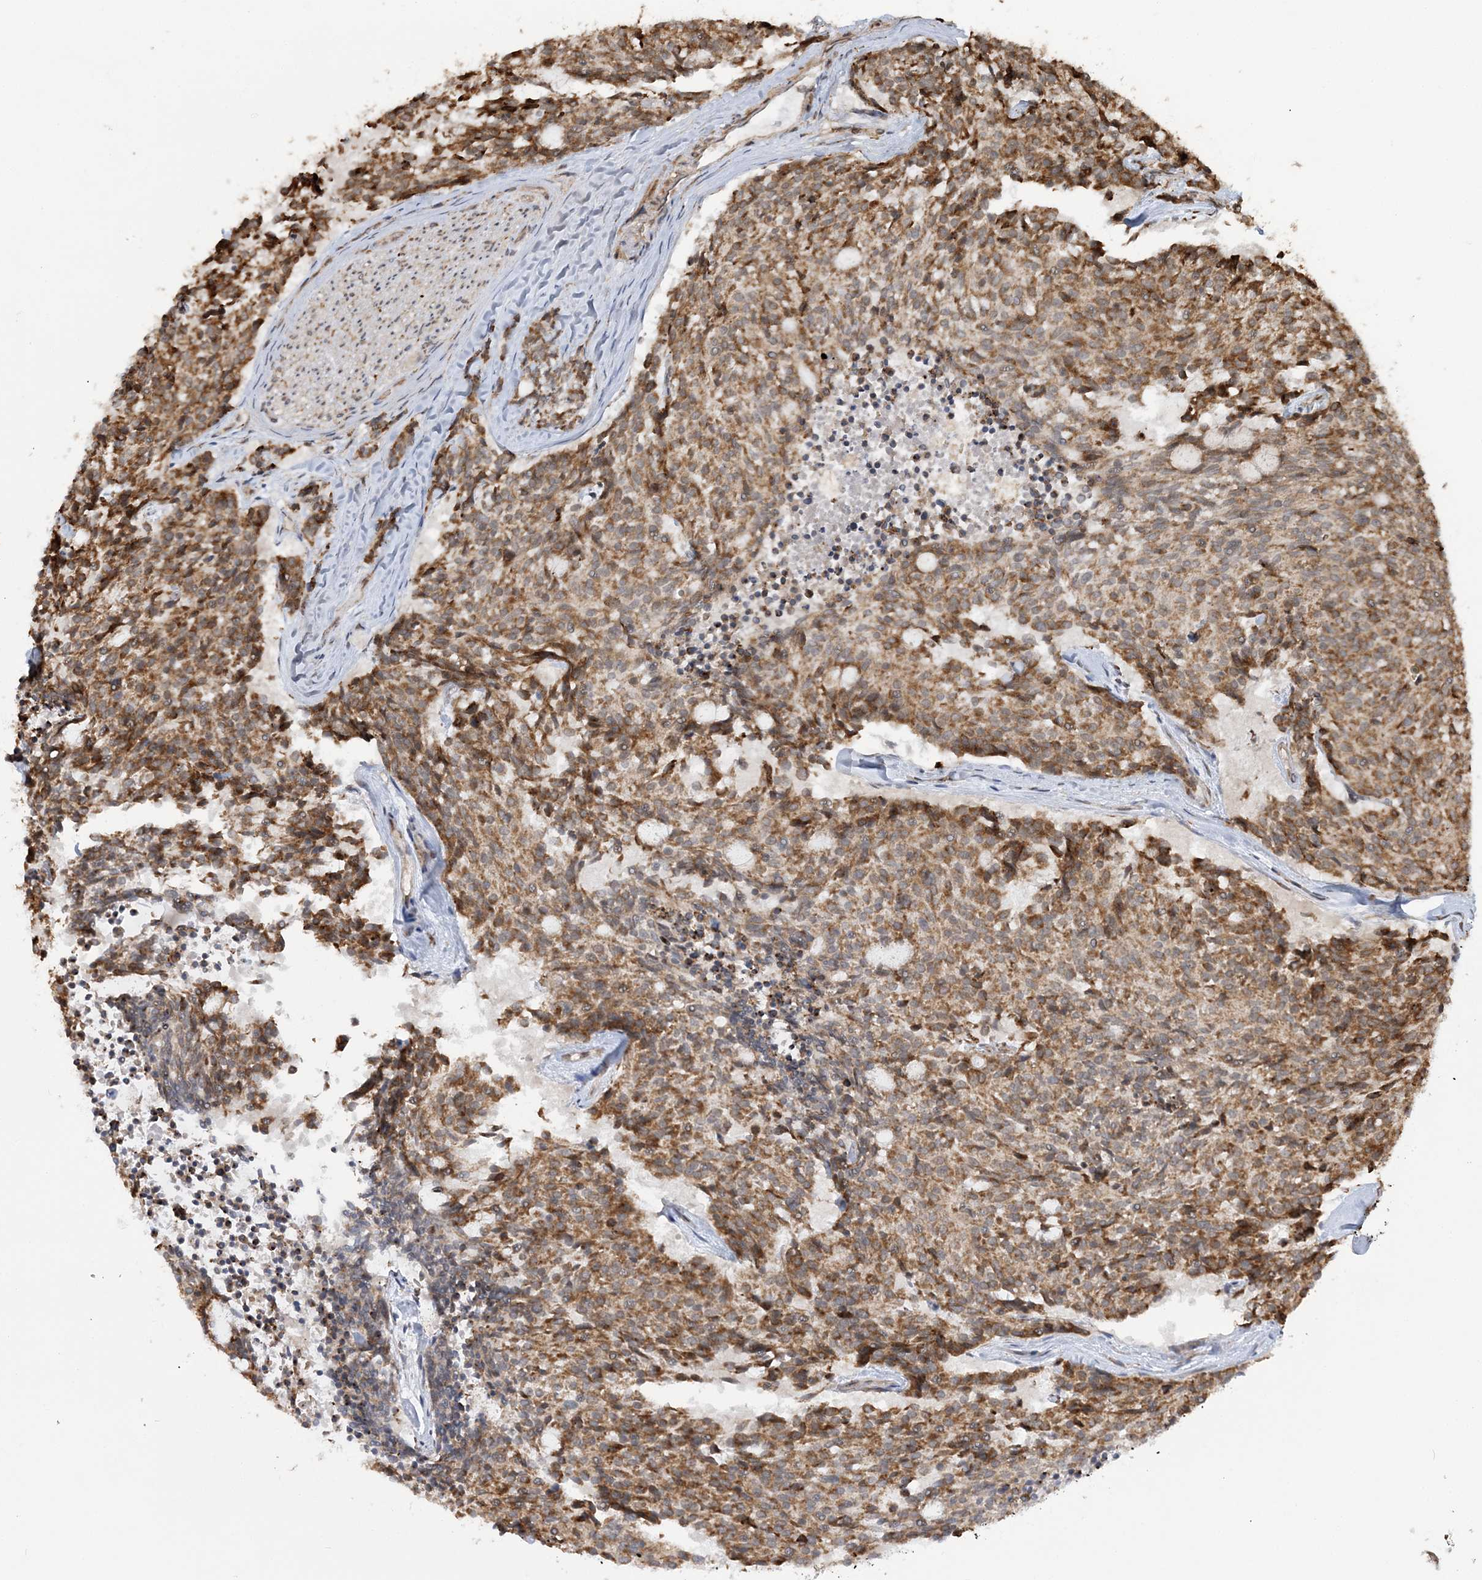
{"staining": {"intensity": "moderate", "quantity": ">75%", "location": "cytoplasmic/membranous"}, "tissue": "carcinoid", "cell_type": "Tumor cells", "image_type": "cancer", "snomed": [{"axis": "morphology", "description": "Carcinoid, malignant, NOS"}, {"axis": "topography", "description": "Pancreas"}], "caption": "DAB immunohistochemical staining of human carcinoid shows moderate cytoplasmic/membranous protein expression in approximately >75% of tumor cells.", "gene": "MRPL47", "patient": {"sex": "female", "age": 54}}